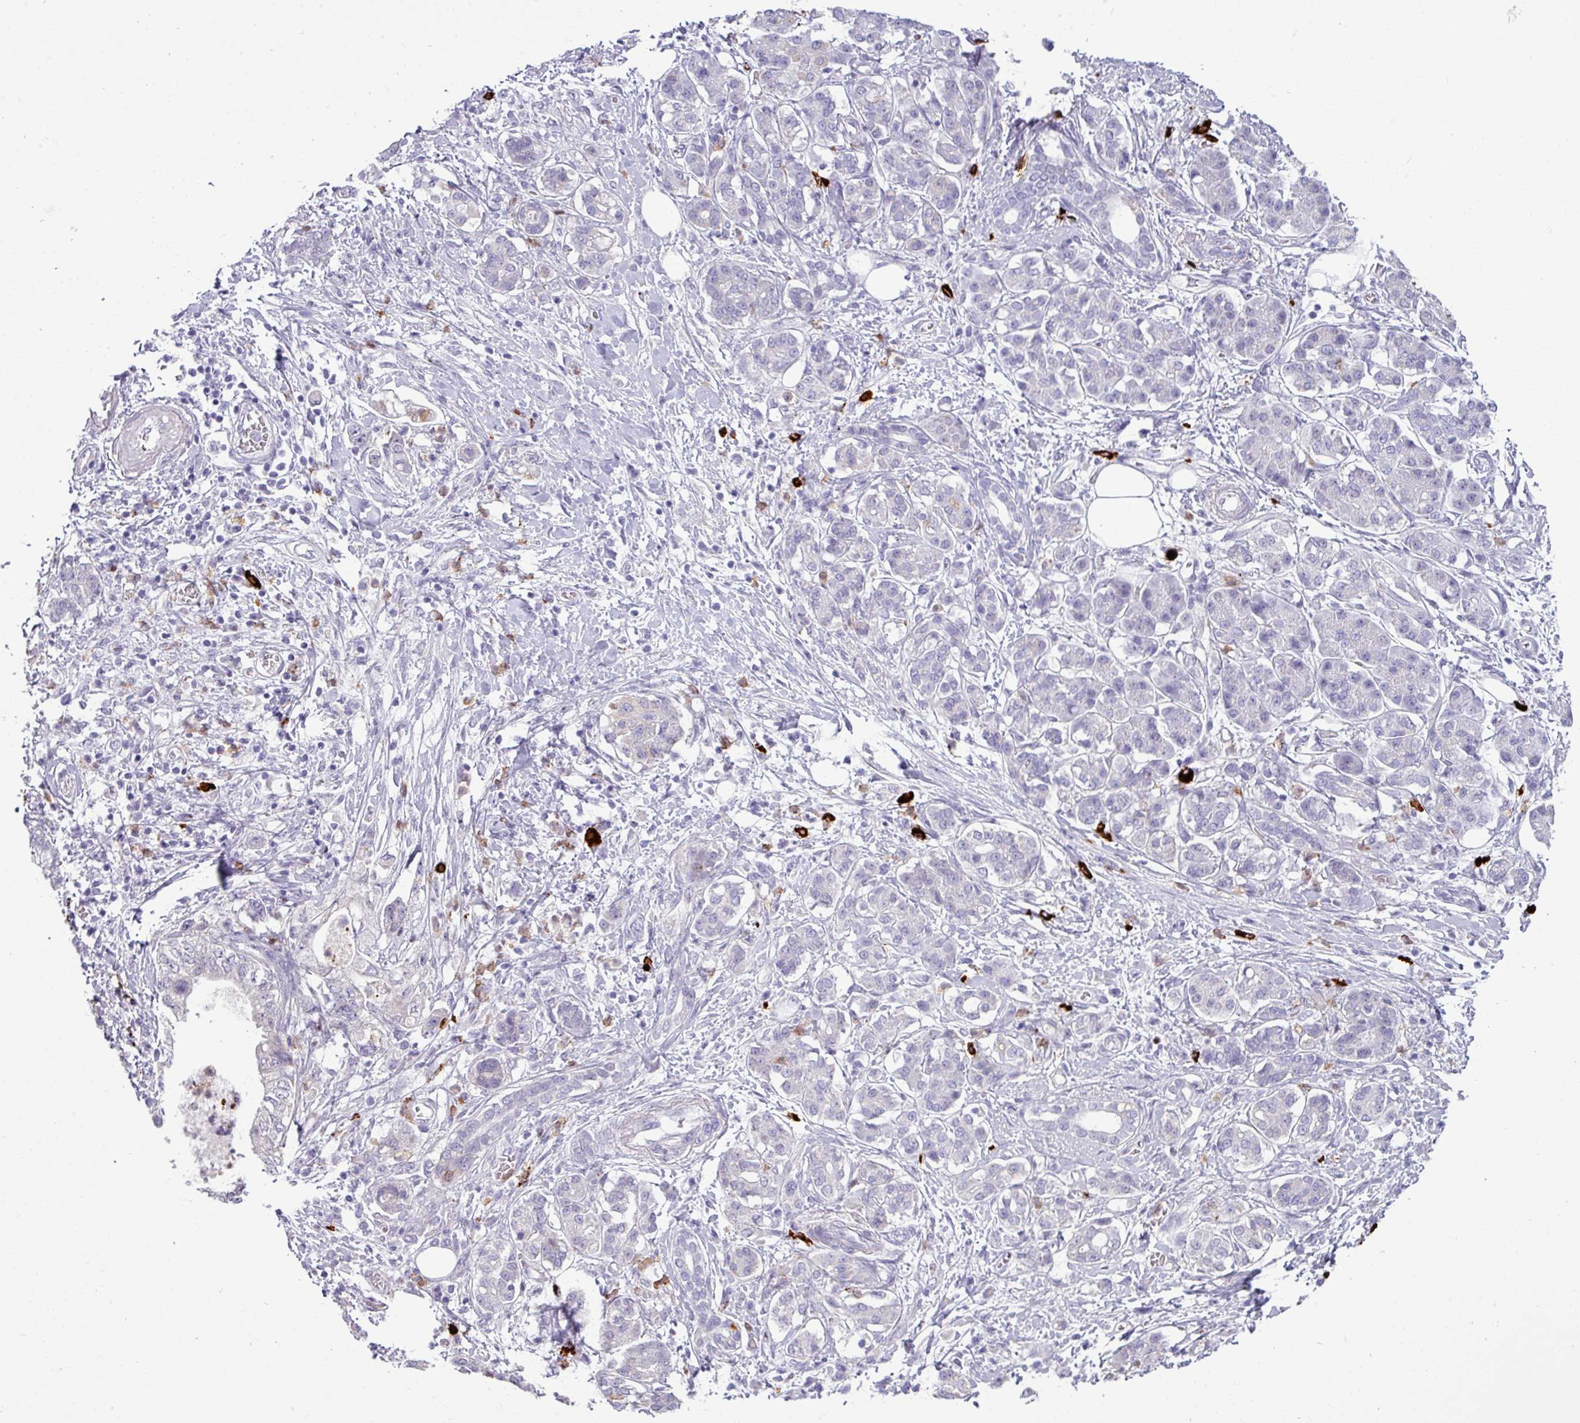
{"staining": {"intensity": "negative", "quantity": "none", "location": "none"}, "tissue": "pancreatic cancer", "cell_type": "Tumor cells", "image_type": "cancer", "snomed": [{"axis": "morphology", "description": "Adenocarcinoma, NOS"}, {"axis": "topography", "description": "Pancreas"}], "caption": "The image demonstrates no significant positivity in tumor cells of pancreatic cancer.", "gene": "TRIM39", "patient": {"sex": "female", "age": 73}}